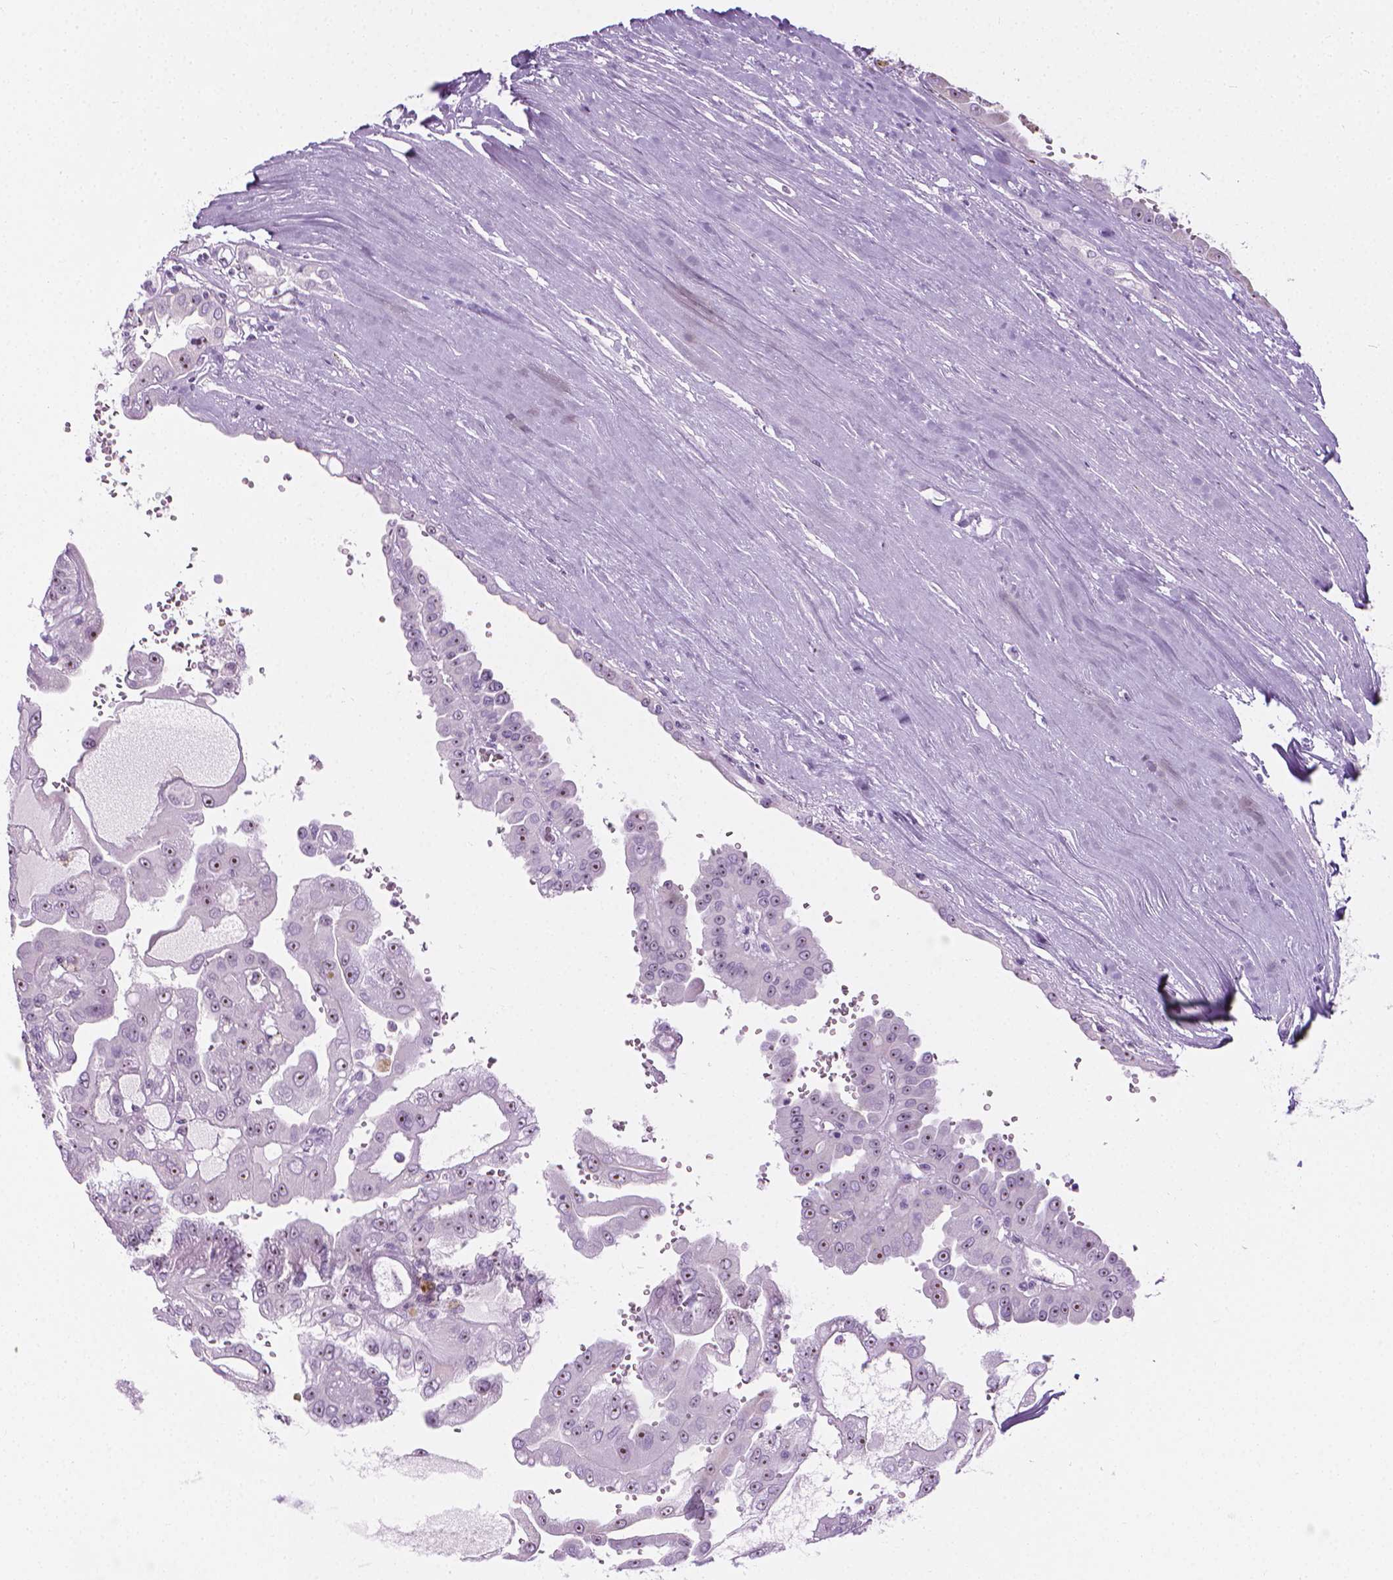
{"staining": {"intensity": "moderate", "quantity": "25%-75%", "location": "nuclear"}, "tissue": "renal cancer", "cell_type": "Tumor cells", "image_type": "cancer", "snomed": [{"axis": "morphology", "description": "Adenocarcinoma, NOS"}, {"axis": "topography", "description": "Kidney"}], "caption": "A photomicrograph showing moderate nuclear staining in about 25%-75% of tumor cells in renal cancer (adenocarcinoma), as visualized by brown immunohistochemical staining.", "gene": "NOL7", "patient": {"sex": "male", "age": 58}}